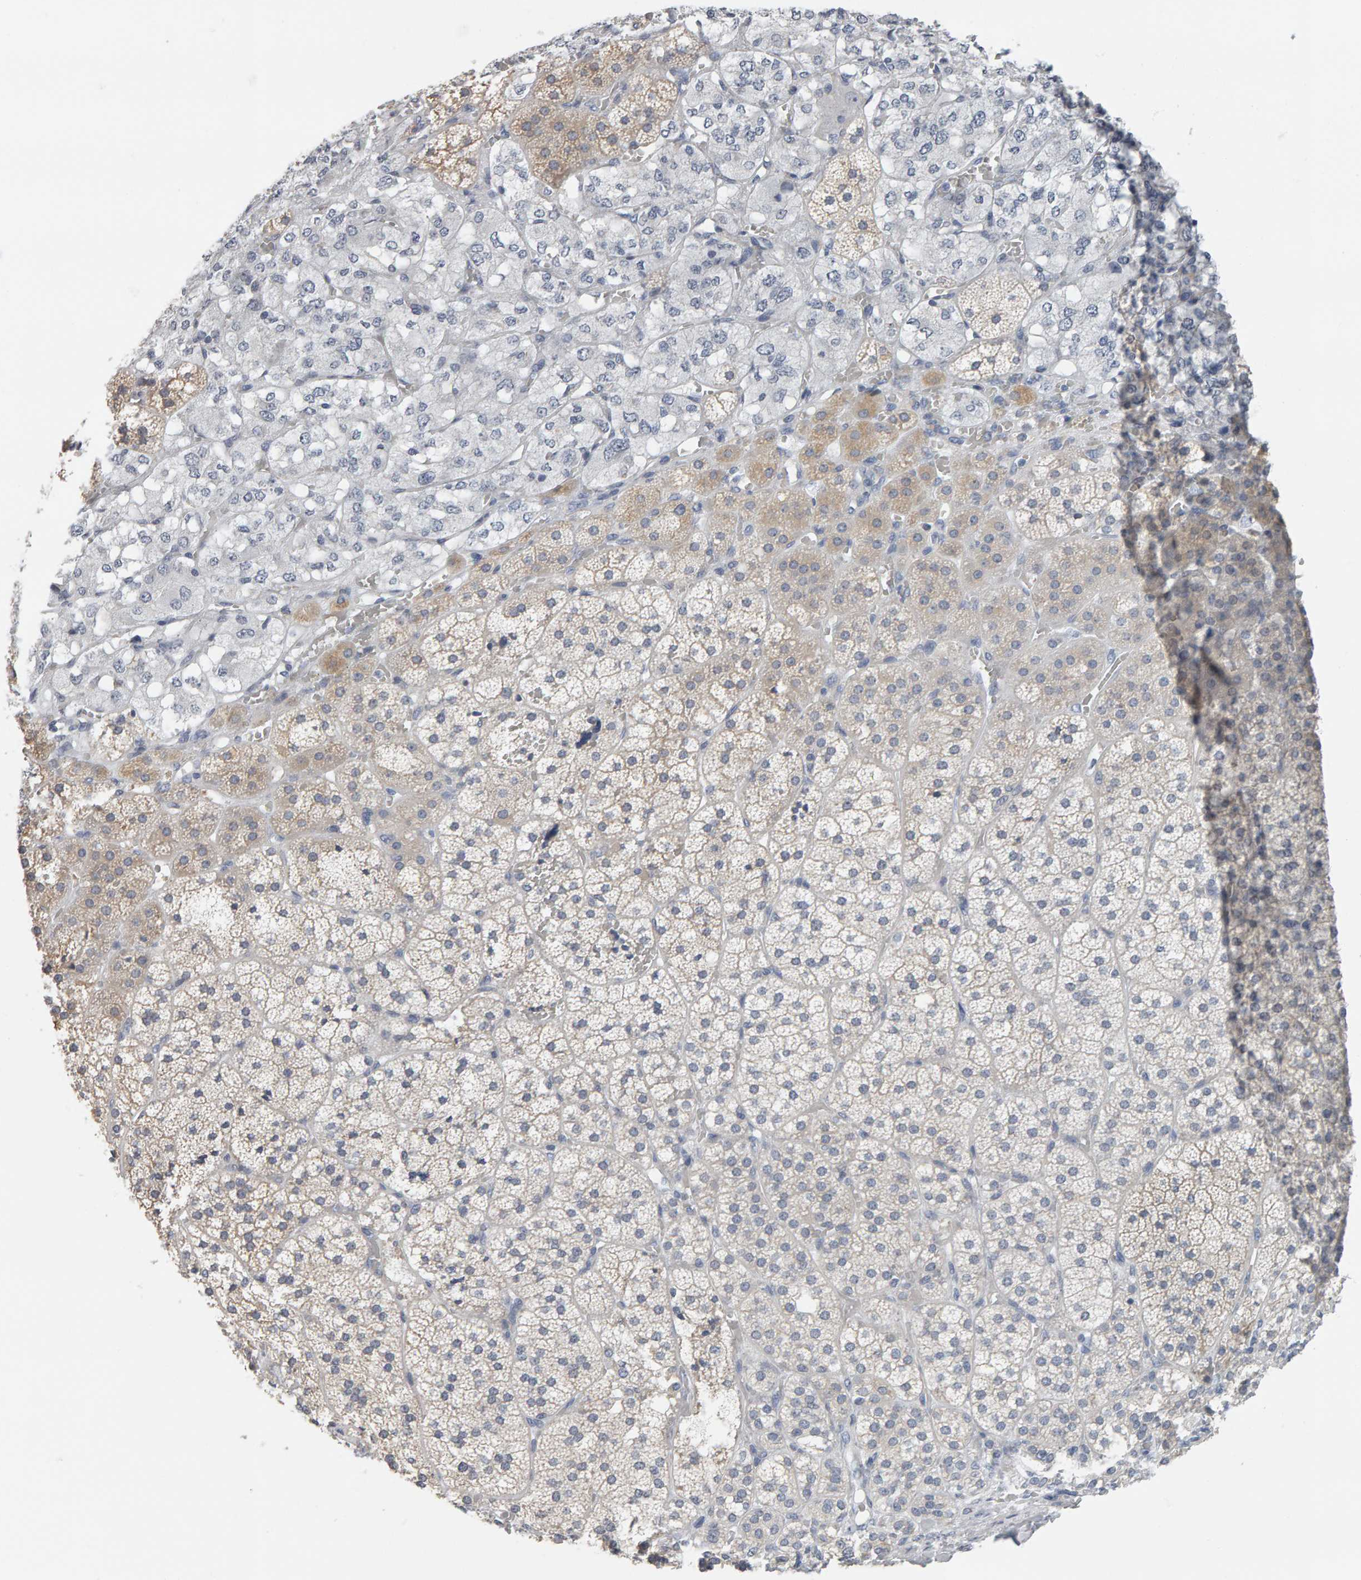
{"staining": {"intensity": "weak", "quantity": "<25%", "location": "cytoplasmic/membranous"}, "tissue": "adrenal gland", "cell_type": "Glandular cells", "image_type": "normal", "snomed": [{"axis": "morphology", "description": "Normal tissue, NOS"}, {"axis": "topography", "description": "Adrenal gland"}], "caption": "Immunohistochemistry micrograph of normal human adrenal gland stained for a protein (brown), which demonstrates no expression in glandular cells.", "gene": "ADHFE1", "patient": {"sex": "female", "age": 44}}